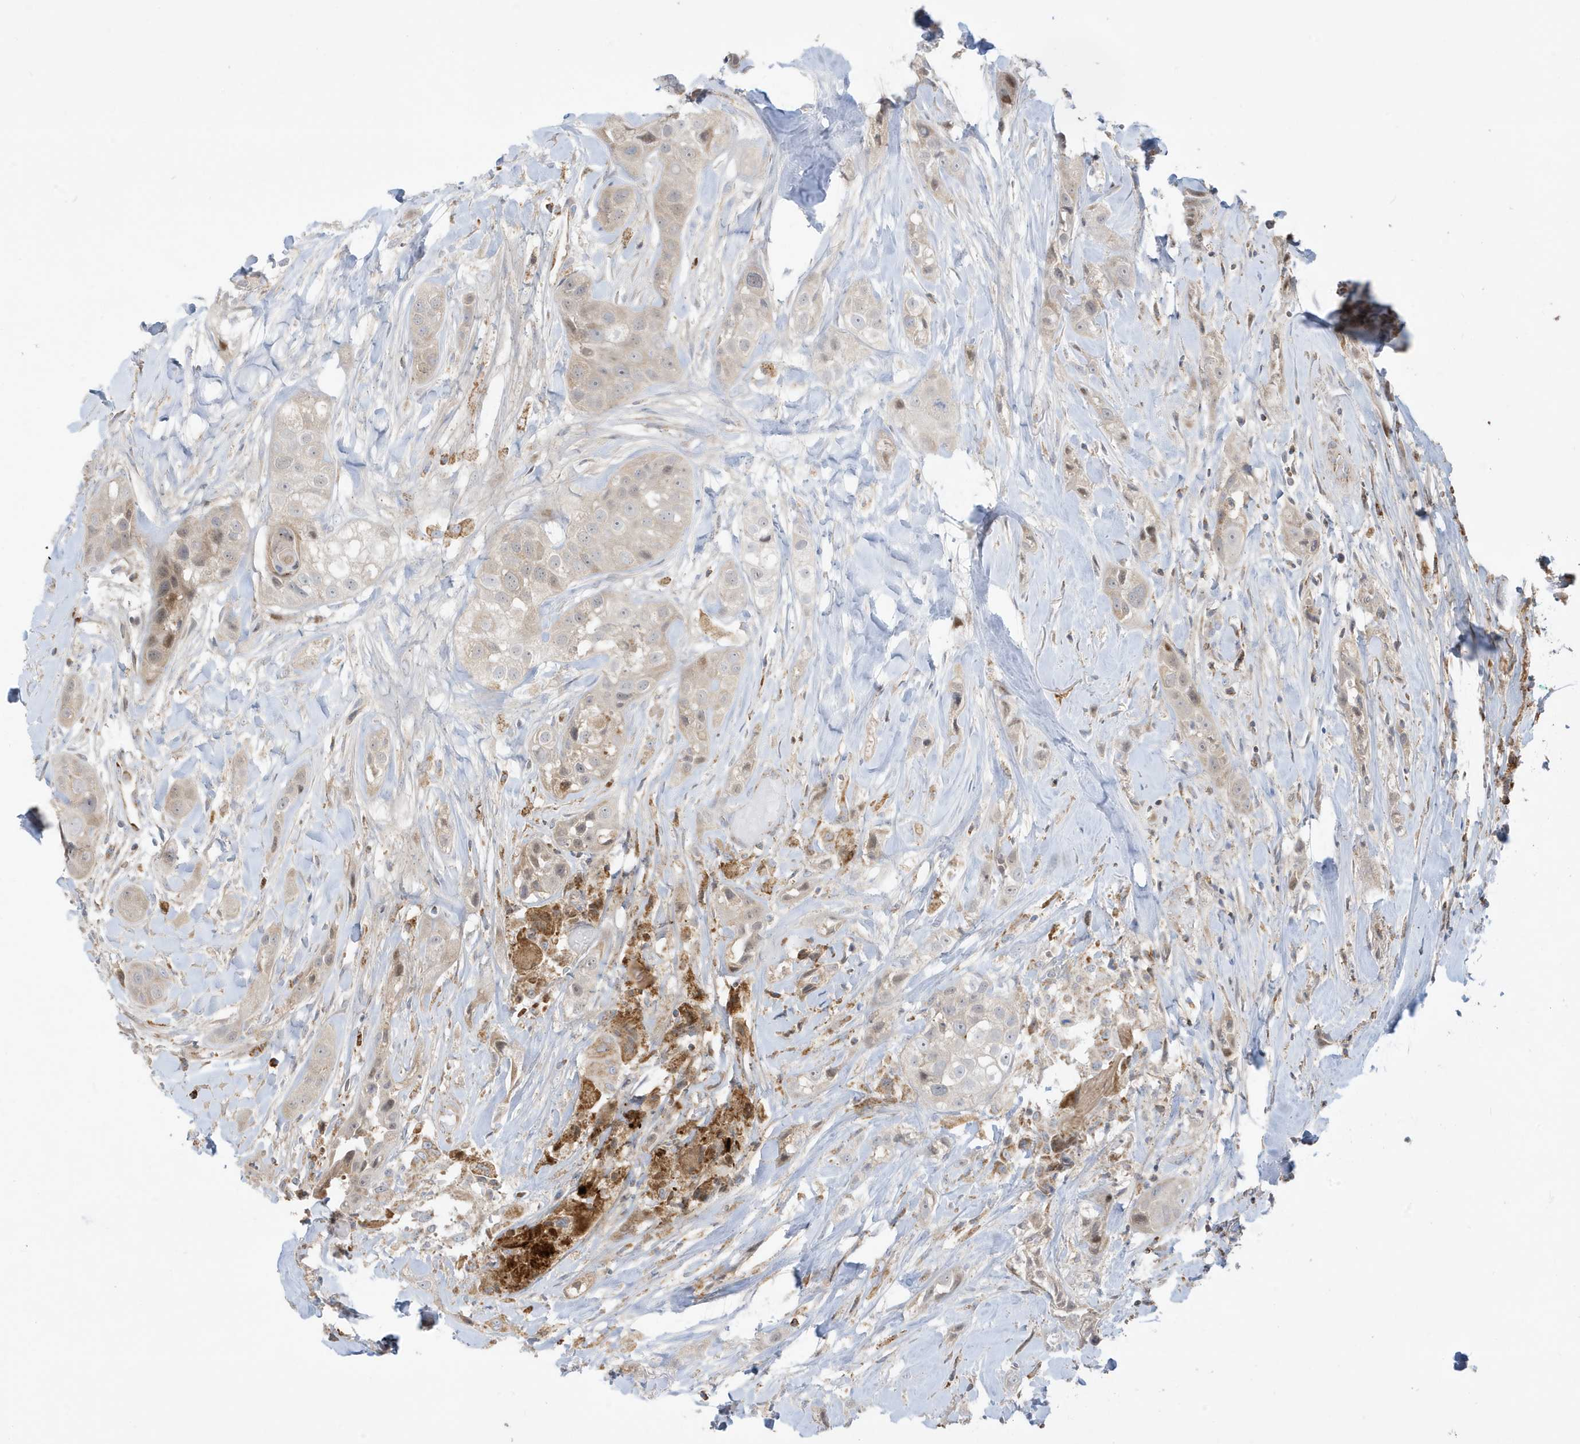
{"staining": {"intensity": "weak", "quantity": "<25%", "location": "cytoplasmic/membranous"}, "tissue": "head and neck cancer", "cell_type": "Tumor cells", "image_type": "cancer", "snomed": [{"axis": "morphology", "description": "Normal tissue, NOS"}, {"axis": "morphology", "description": "Squamous cell carcinoma, NOS"}, {"axis": "topography", "description": "Skeletal muscle"}, {"axis": "topography", "description": "Head-Neck"}], "caption": "Immunohistochemistry (IHC) photomicrograph of neoplastic tissue: human squamous cell carcinoma (head and neck) stained with DAB (3,3'-diaminobenzidine) shows no significant protein staining in tumor cells. The staining is performed using DAB (3,3'-diaminobenzidine) brown chromogen with nuclei counter-stained in using hematoxylin.", "gene": "IFT57", "patient": {"sex": "male", "age": 51}}